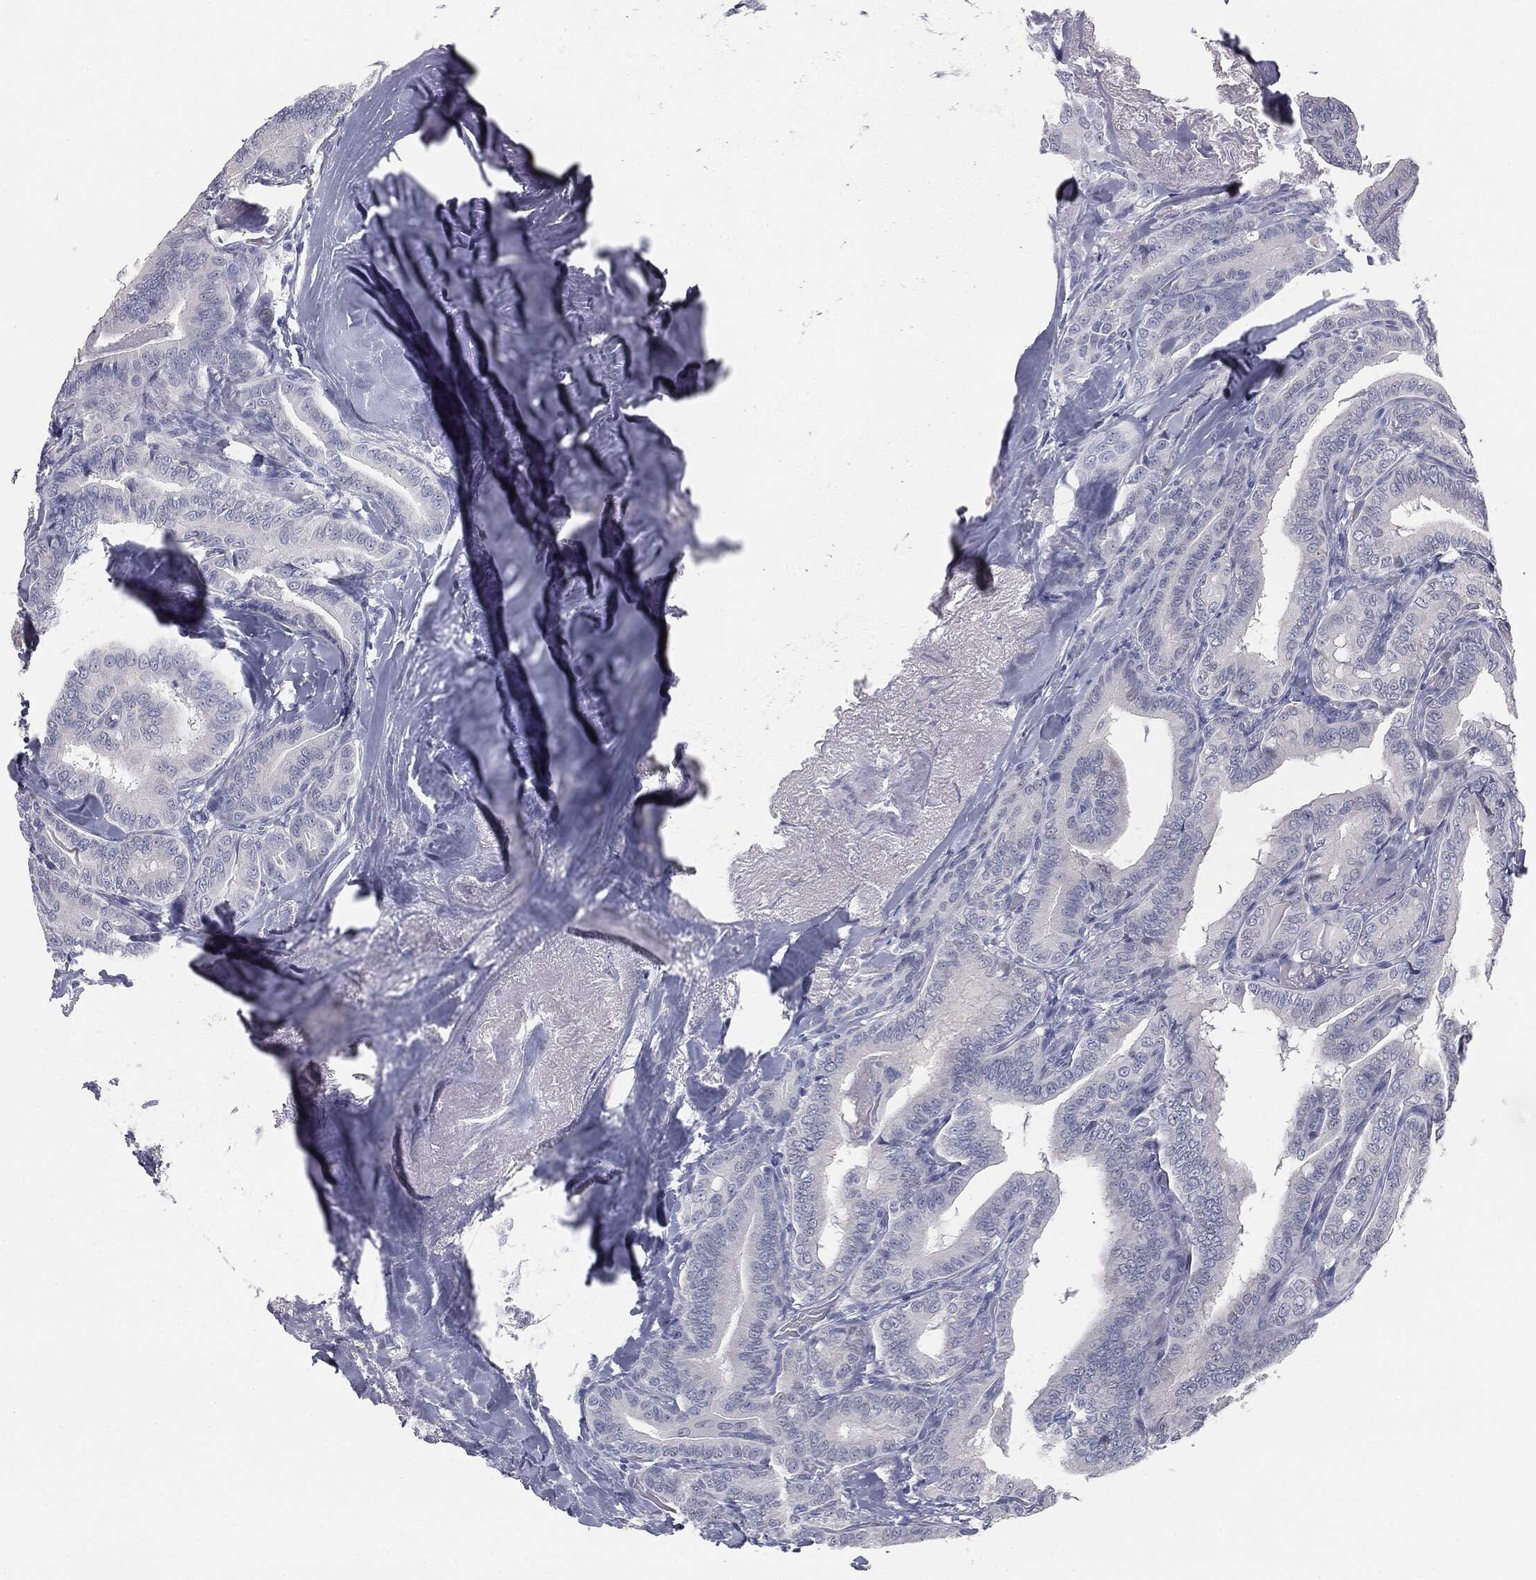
{"staining": {"intensity": "negative", "quantity": "none", "location": "none"}, "tissue": "thyroid cancer", "cell_type": "Tumor cells", "image_type": "cancer", "snomed": [{"axis": "morphology", "description": "Papillary adenocarcinoma, NOS"}, {"axis": "topography", "description": "Thyroid gland"}], "caption": "The IHC photomicrograph has no significant positivity in tumor cells of thyroid papillary adenocarcinoma tissue. (DAB (3,3'-diaminobenzidine) IHC with hematoxylin counter stain).", "gene": "MUC5AC", "patient": {"sex": "male", "age": 61}}